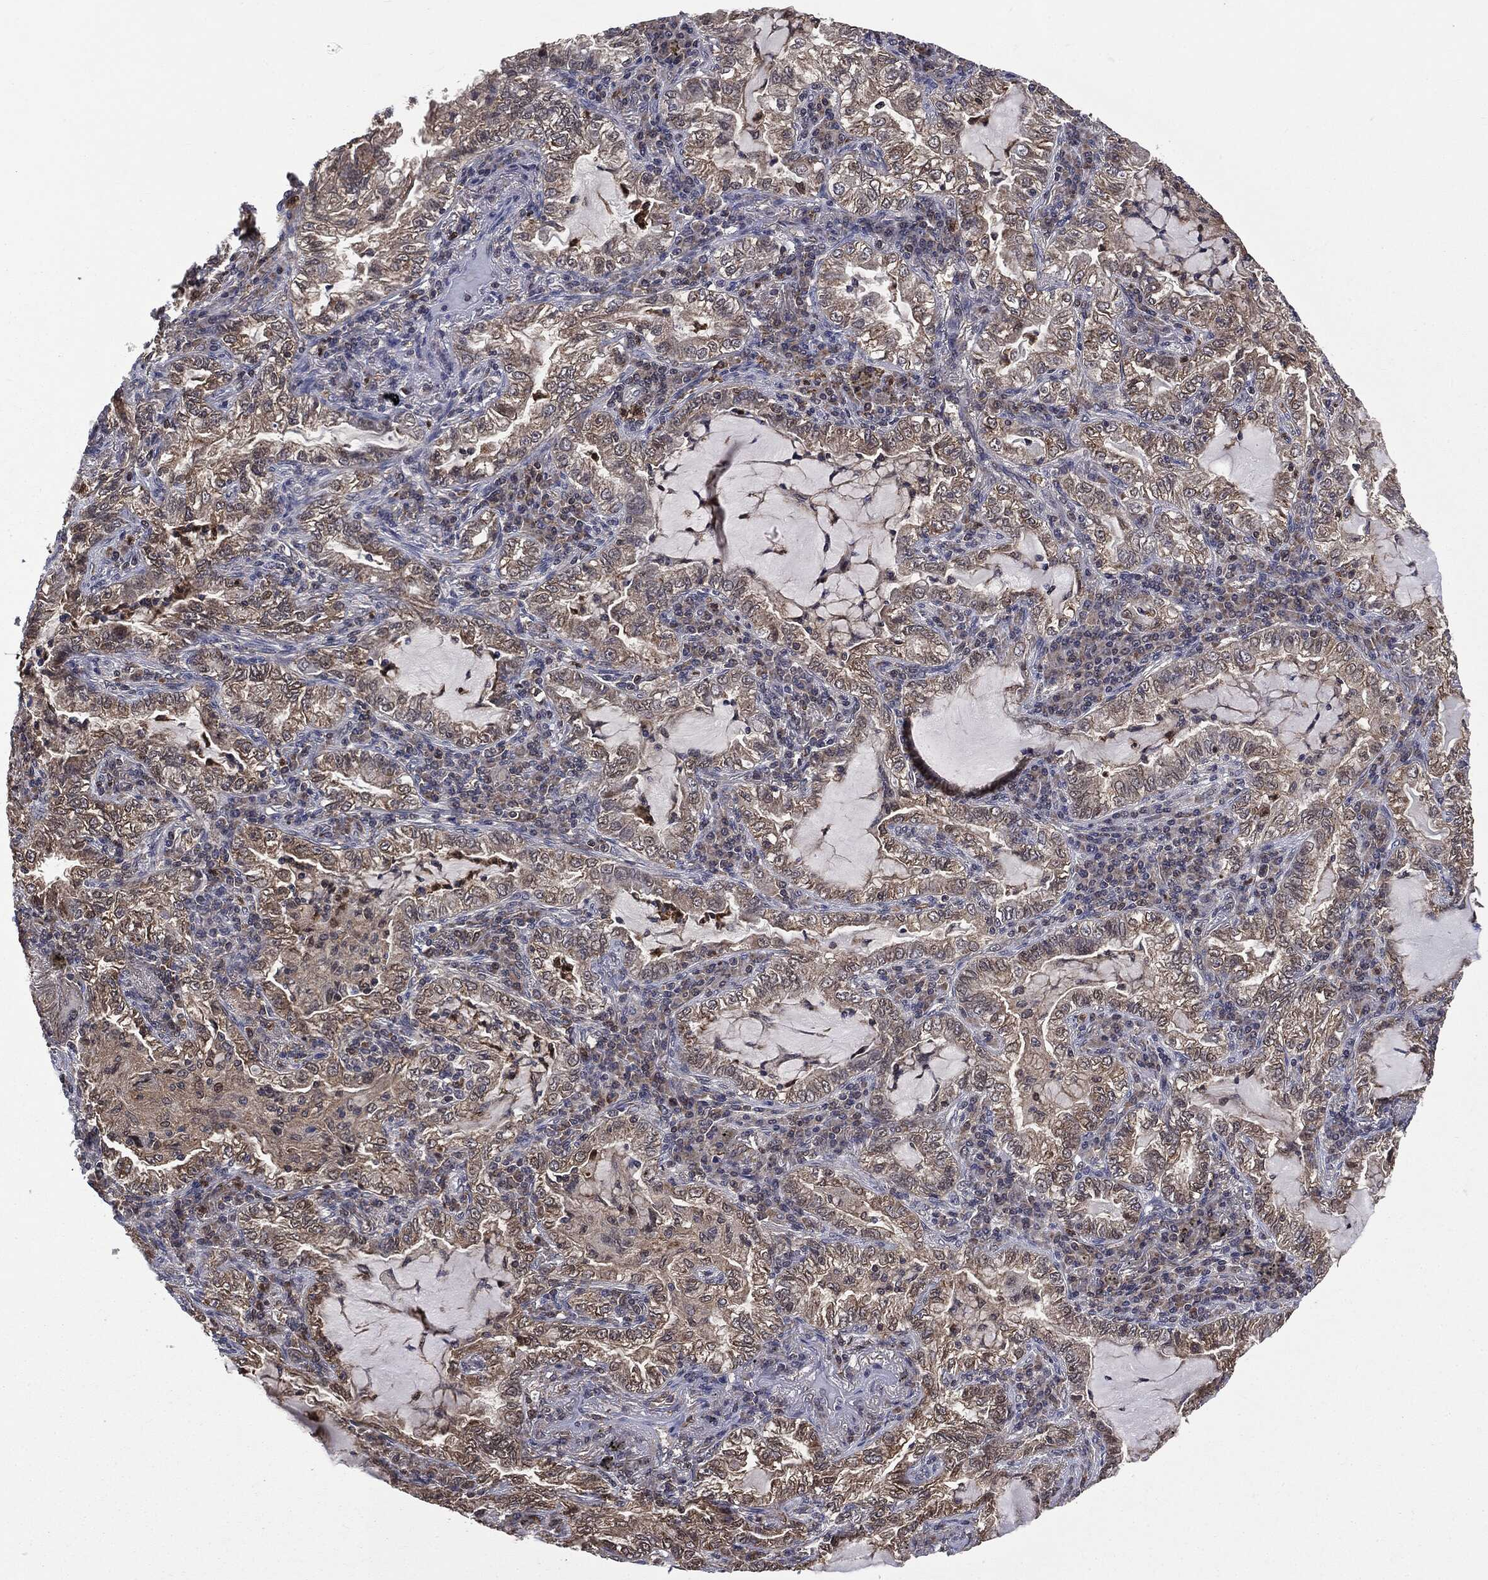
{"staining": {"intensity": "moderate", "quantity": "<25%", "location": "cytoplasmic/membranous"}, "tissue": "lung cancer", "cell_type": "Tumor cells", "image_type": "cancer", "snomed": [{"axis": "morphology", "description": "Adenocarcinoma, NOS"}, {"axis": "topography", "description": "Lung"}], "caption": "Moderate cytoplasmic/membranous protein staining is identified in approximately <25% of tumor cells in adenocarcinoma (lung).", "gene": "GPI", "patient": {"sex": "female", "age": 73}}